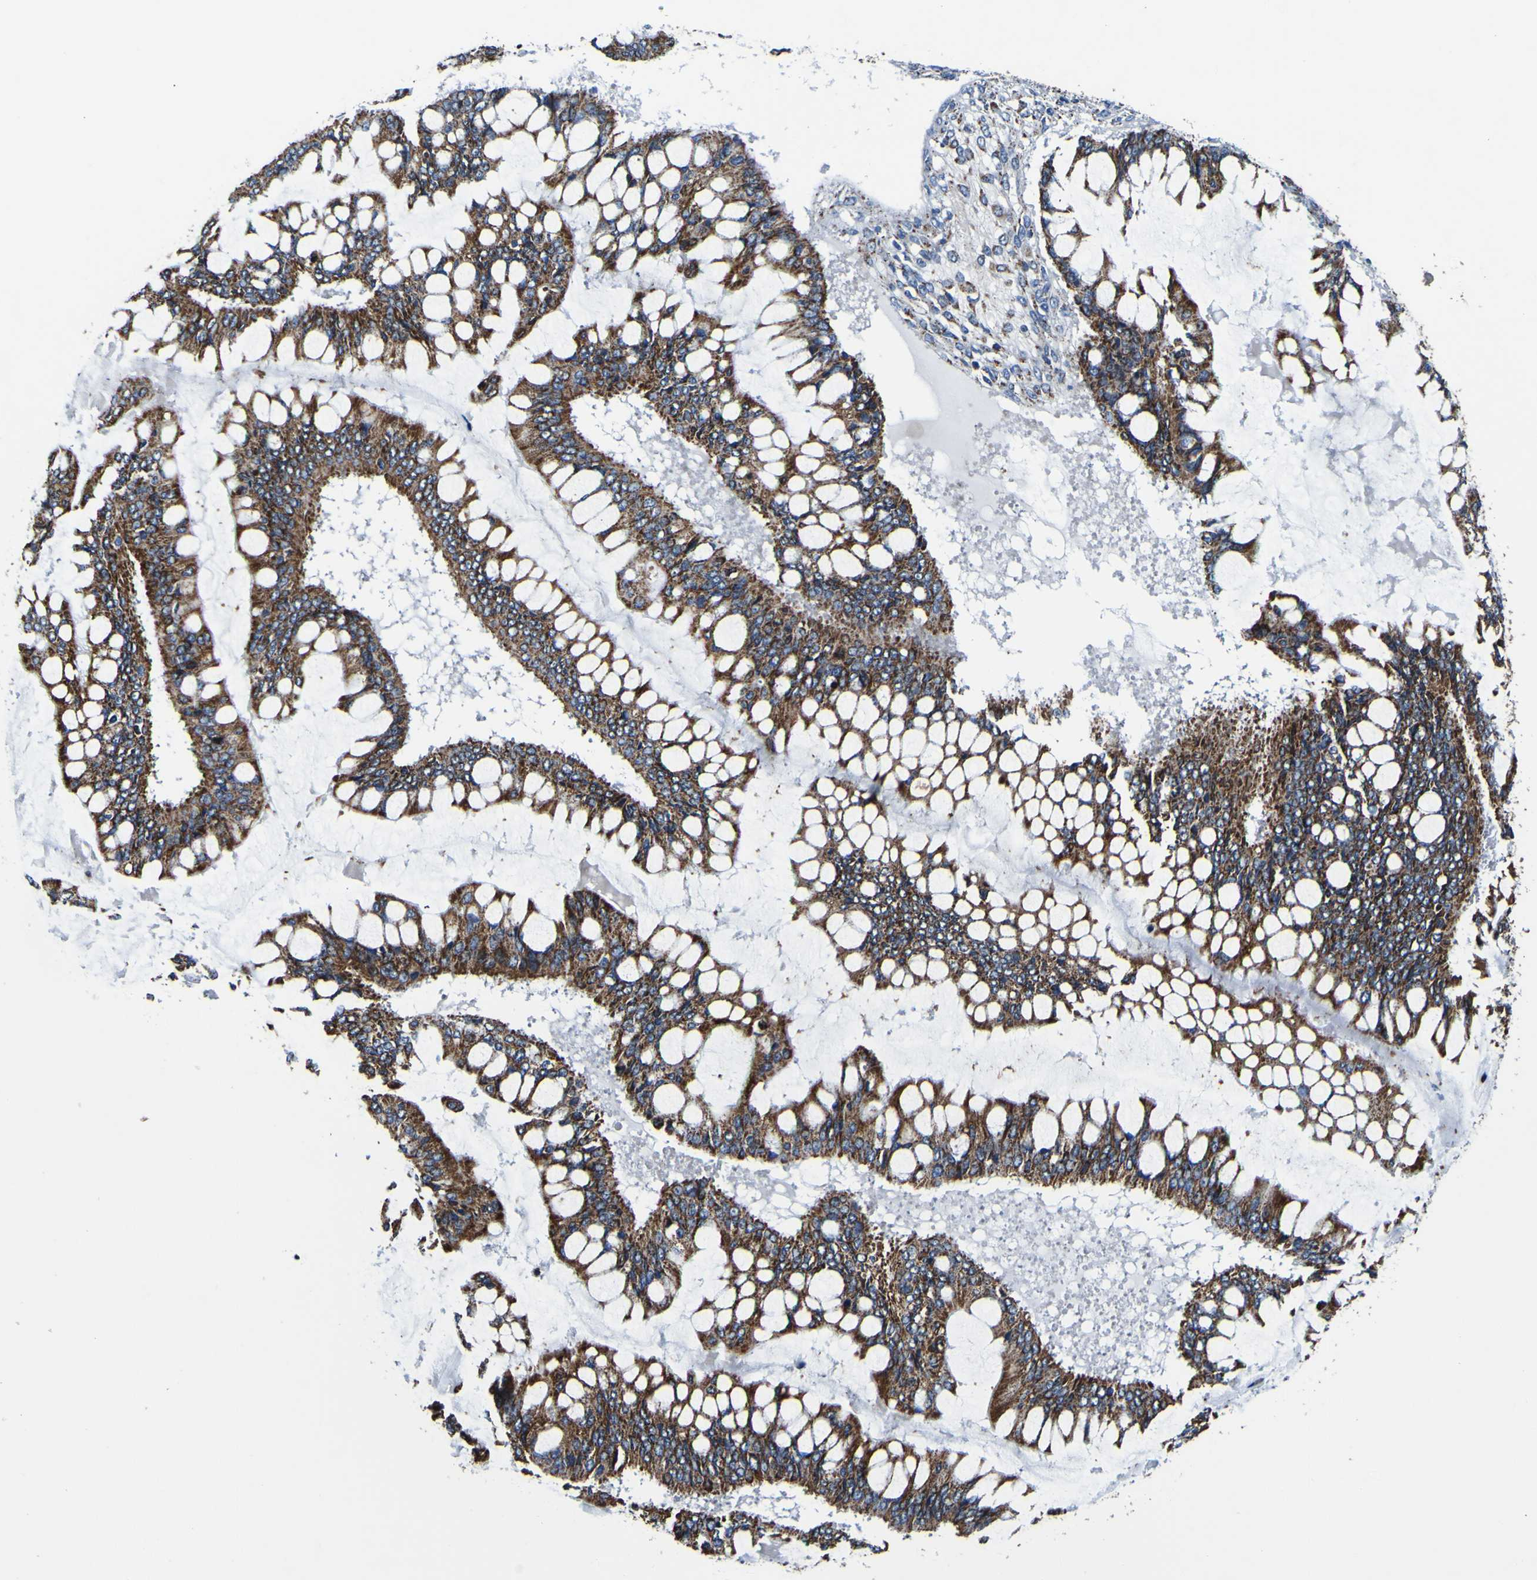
{"staining": {"intensity": "strong", "quantity": ">75%", "location": "cytoplasmic/membranous"}, "tissue": "ovarian cancer", "cell_type": "Tumor cells", "image_type": "cancer", "snomed": [{"axis": "morphology", "description": "Cystadenocarcinoma, mucinous, NOS"}, {"axis": "topography", "description": "Ovary"}], "caption": "Tumor cells reveal strong cytoplasmic/membranous staining in about >75% of cells in mucinous cystadenocarcinoma (ovarian).", "gene": "PTRH2", "patient": {"sex": "female", "age": 73}}